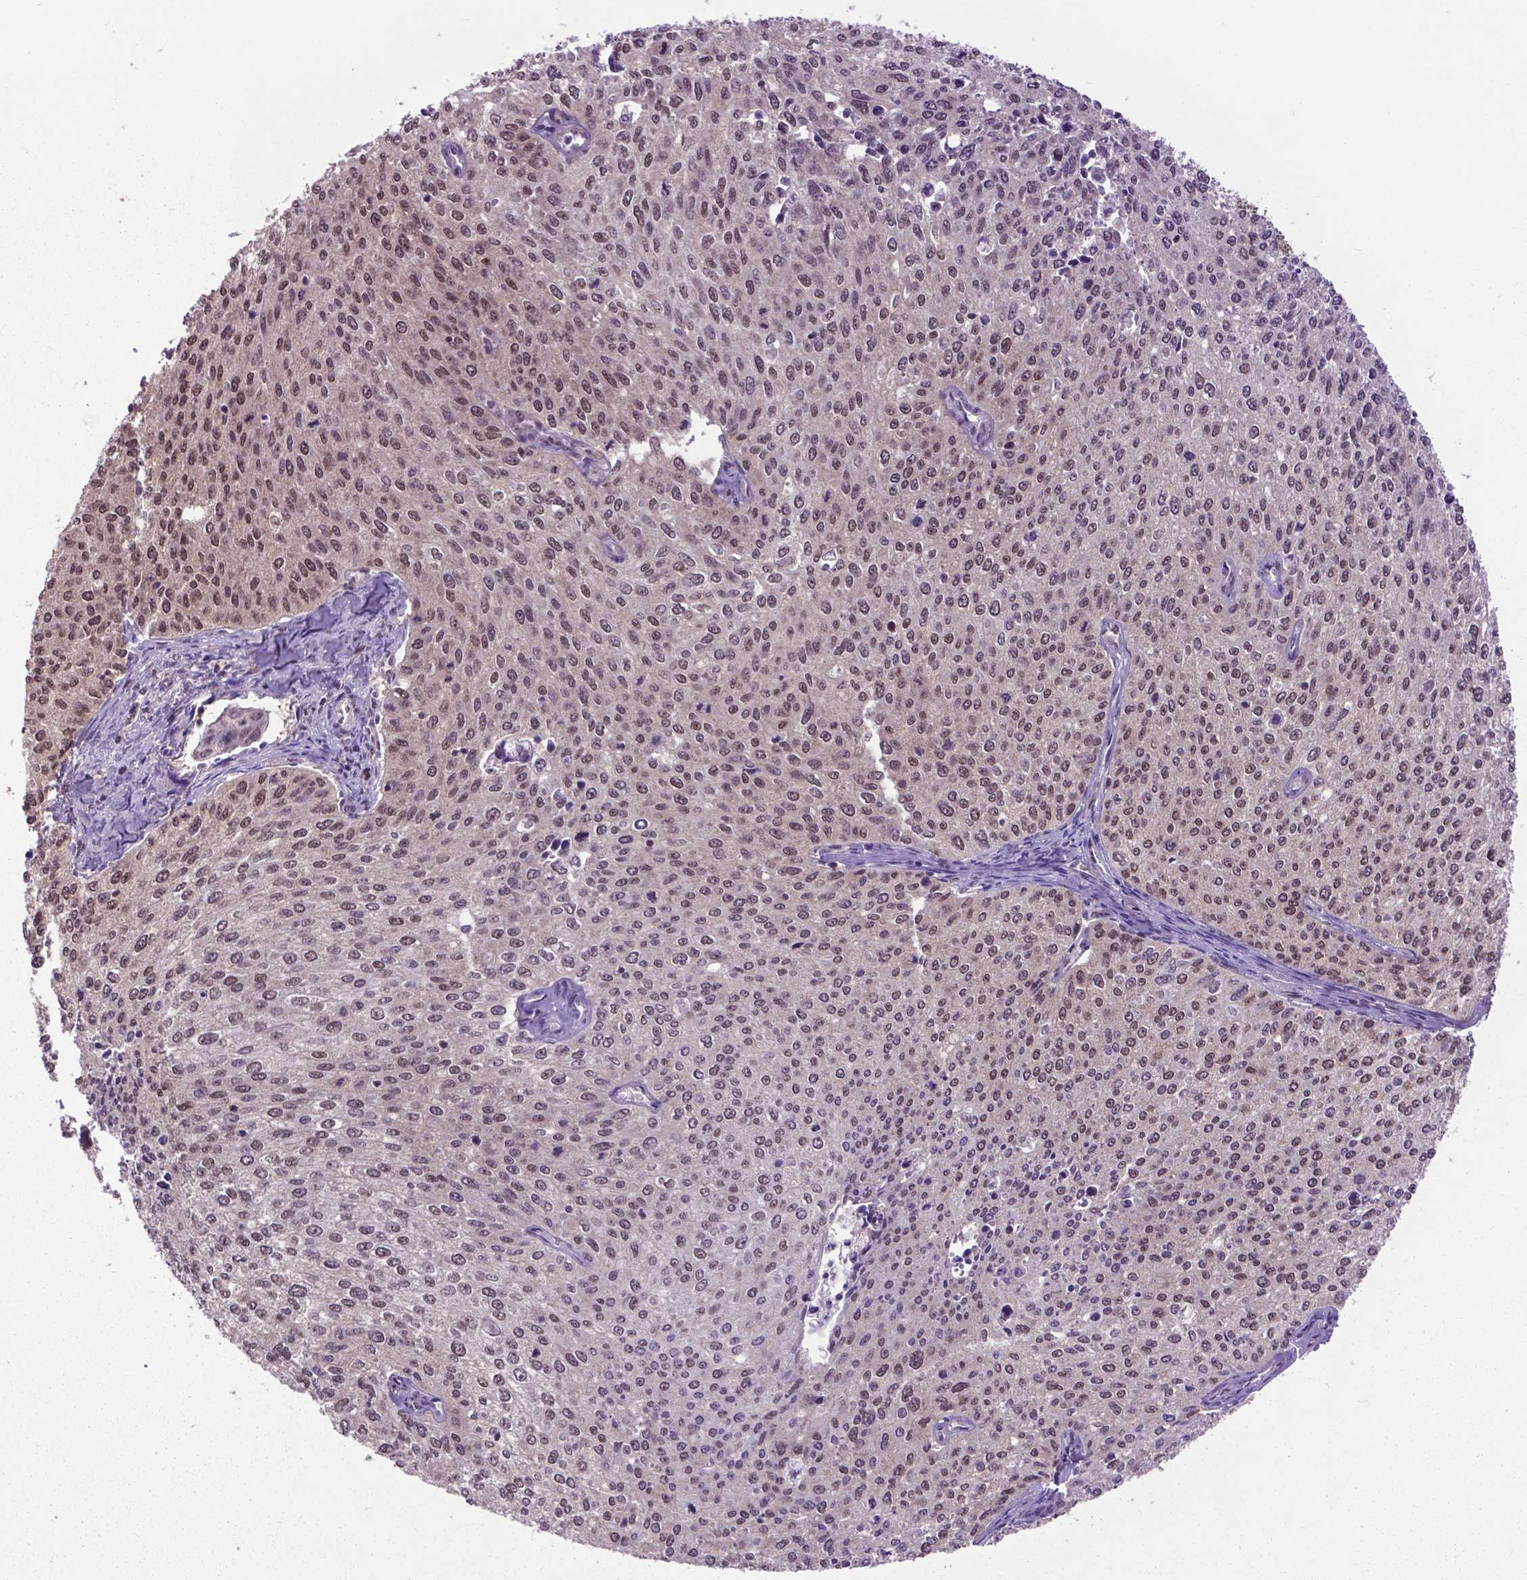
{"staining": {"intensity": "moderate", "quantity": ">75%", "location": "nuclear"}, "tissue": "cervical cancer", "cell_type": "Tumor cells", "image_type": "cancer", "snomed": [{"axis": "morphology", "description": "Squamous cell carcinoma, NOS"}, {"axis": "topography", "description": "Cervix"}], "caption": "Protein staining exhibits moderate nuclear staining in about >75% of tumor cells in cervical squamous cell carcinoma.", "gene": "FAF1", "patient": {"sex": "female", "age": 38}}